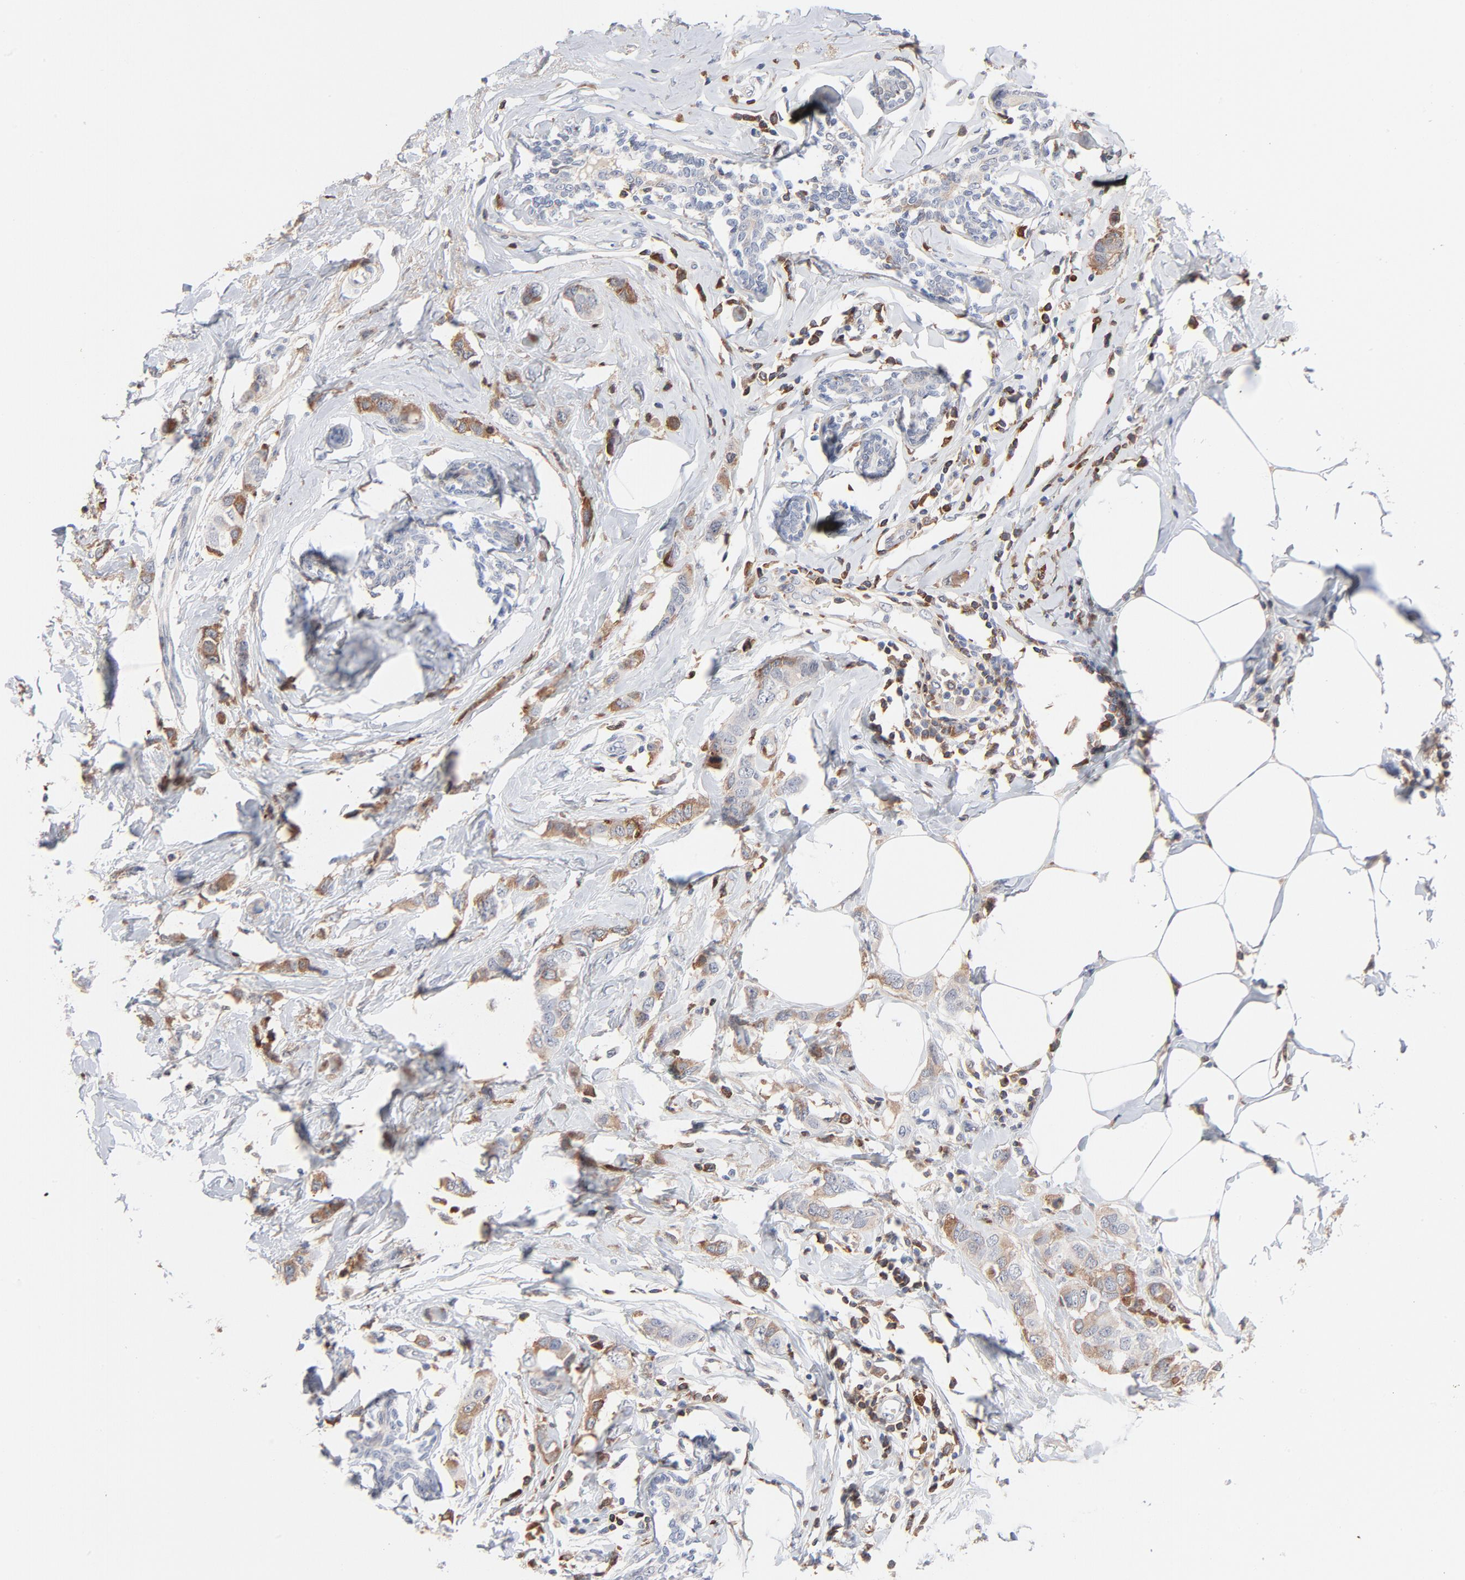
{"staining": {"intensity": "weak", "quantity": "25%-75%", "location": "cytoplasmic/membranous"}, "tissue": "breast cancer", "cell_type": "Tumor cells", "image_type": "cancer", "snomed": [{"axis": "morphology", "description": "Normal tissue, NOS"}, {"axis": "morphology", "description": "Duct carcinoma"}, {"axis": "topography", "description": "Breast"}], "caption": "The image demonstrates a brown stain indicating the presence of a protein in the cytoplasmic/membranous of tumor cells in breast cancer.", "gene": "SERPINA4", "patient": {"sex": "female", "age": 50}}